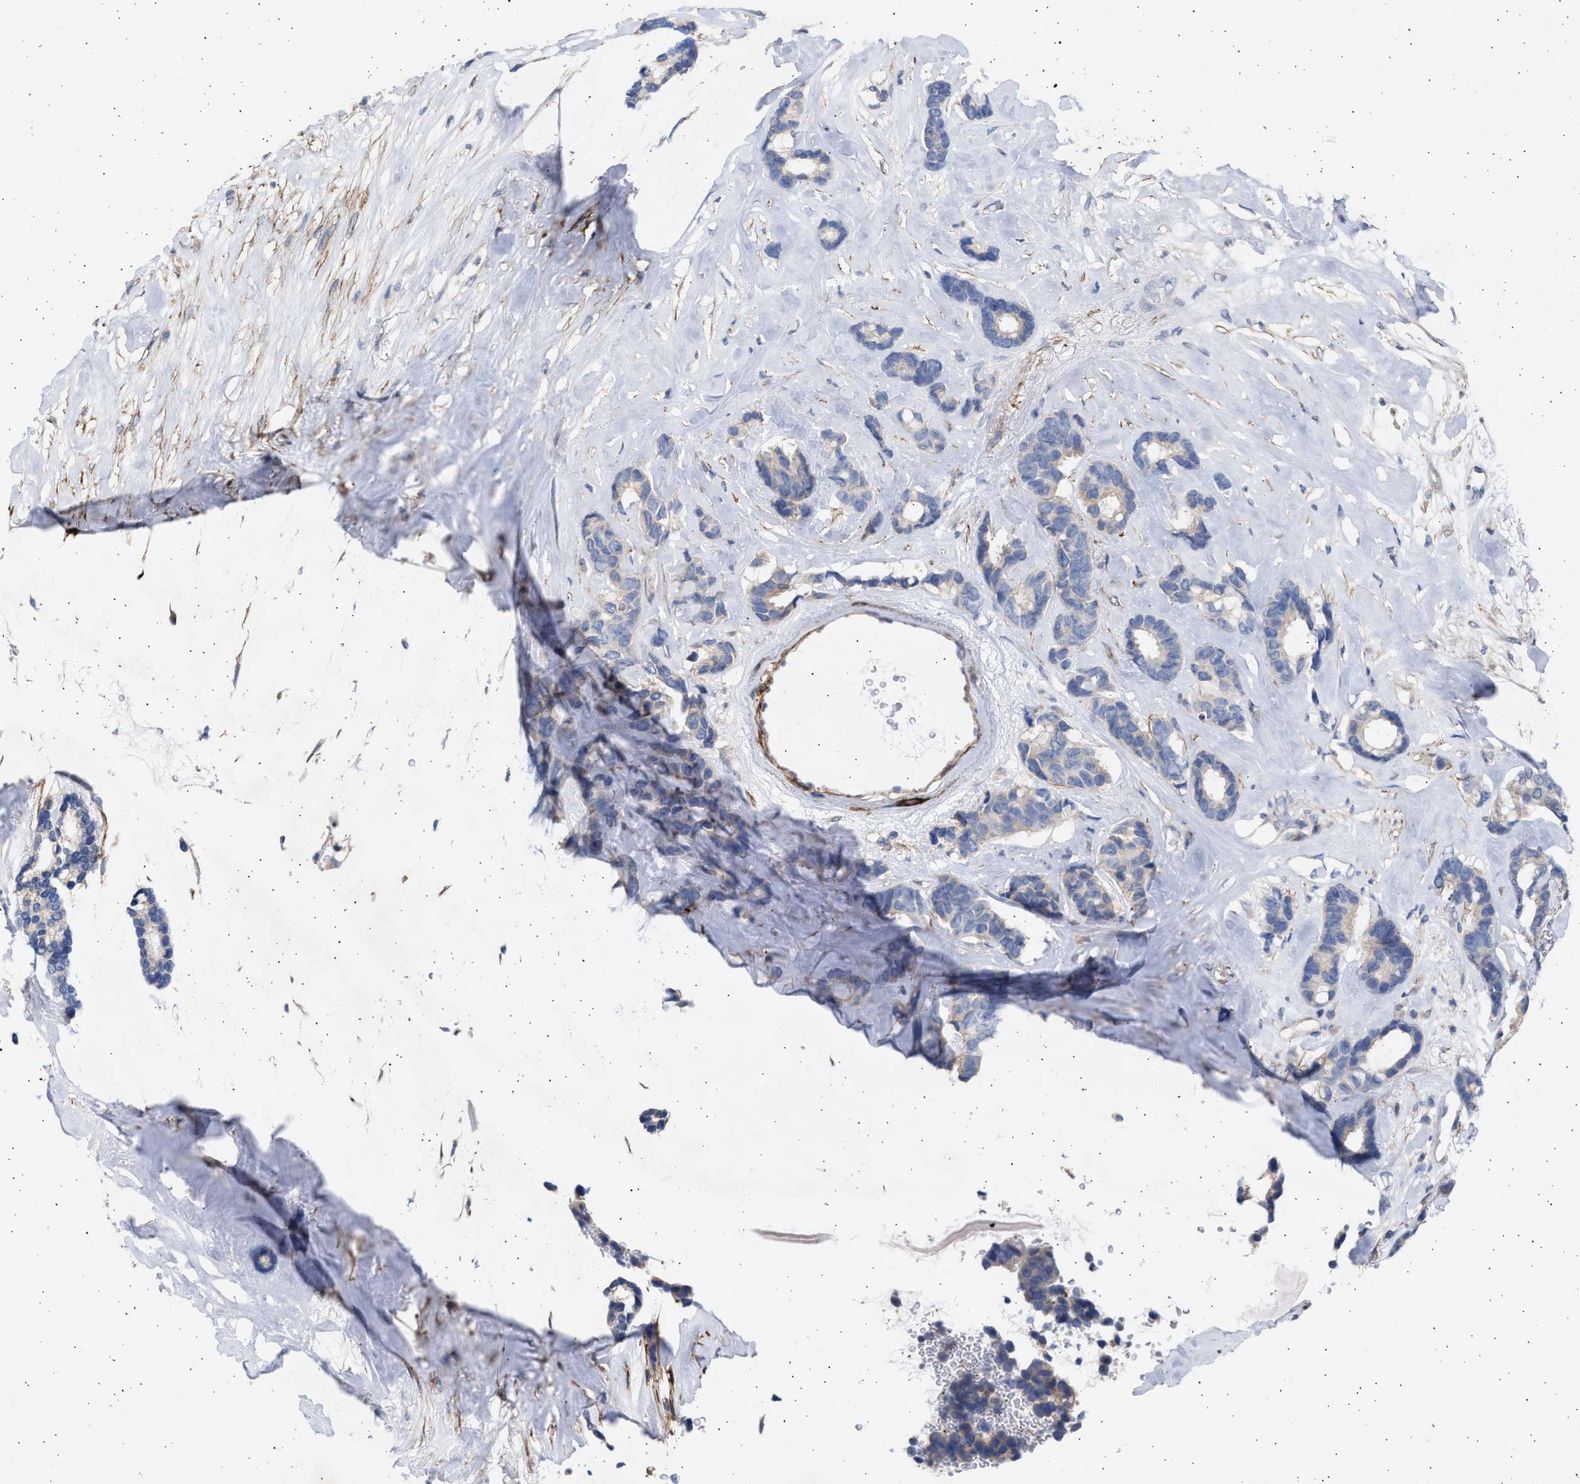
{"staining": {"intensity": "negative", "quantity": "none", "location": "none"}, "tissue": "breast cancer", "cell_type": "Tumor cells", "image_type": "cancer", "snomed": [{"axis": "morphology", "description": "Duct carcinoma"}, {"axis": "topography", "description": "Breast"}], "caption": "There is no significant staining in tumor cells of breast cancer (intraductal carcinoma).", "gene": "NBR1", "patient": {"sex": "female", "age": 87}}